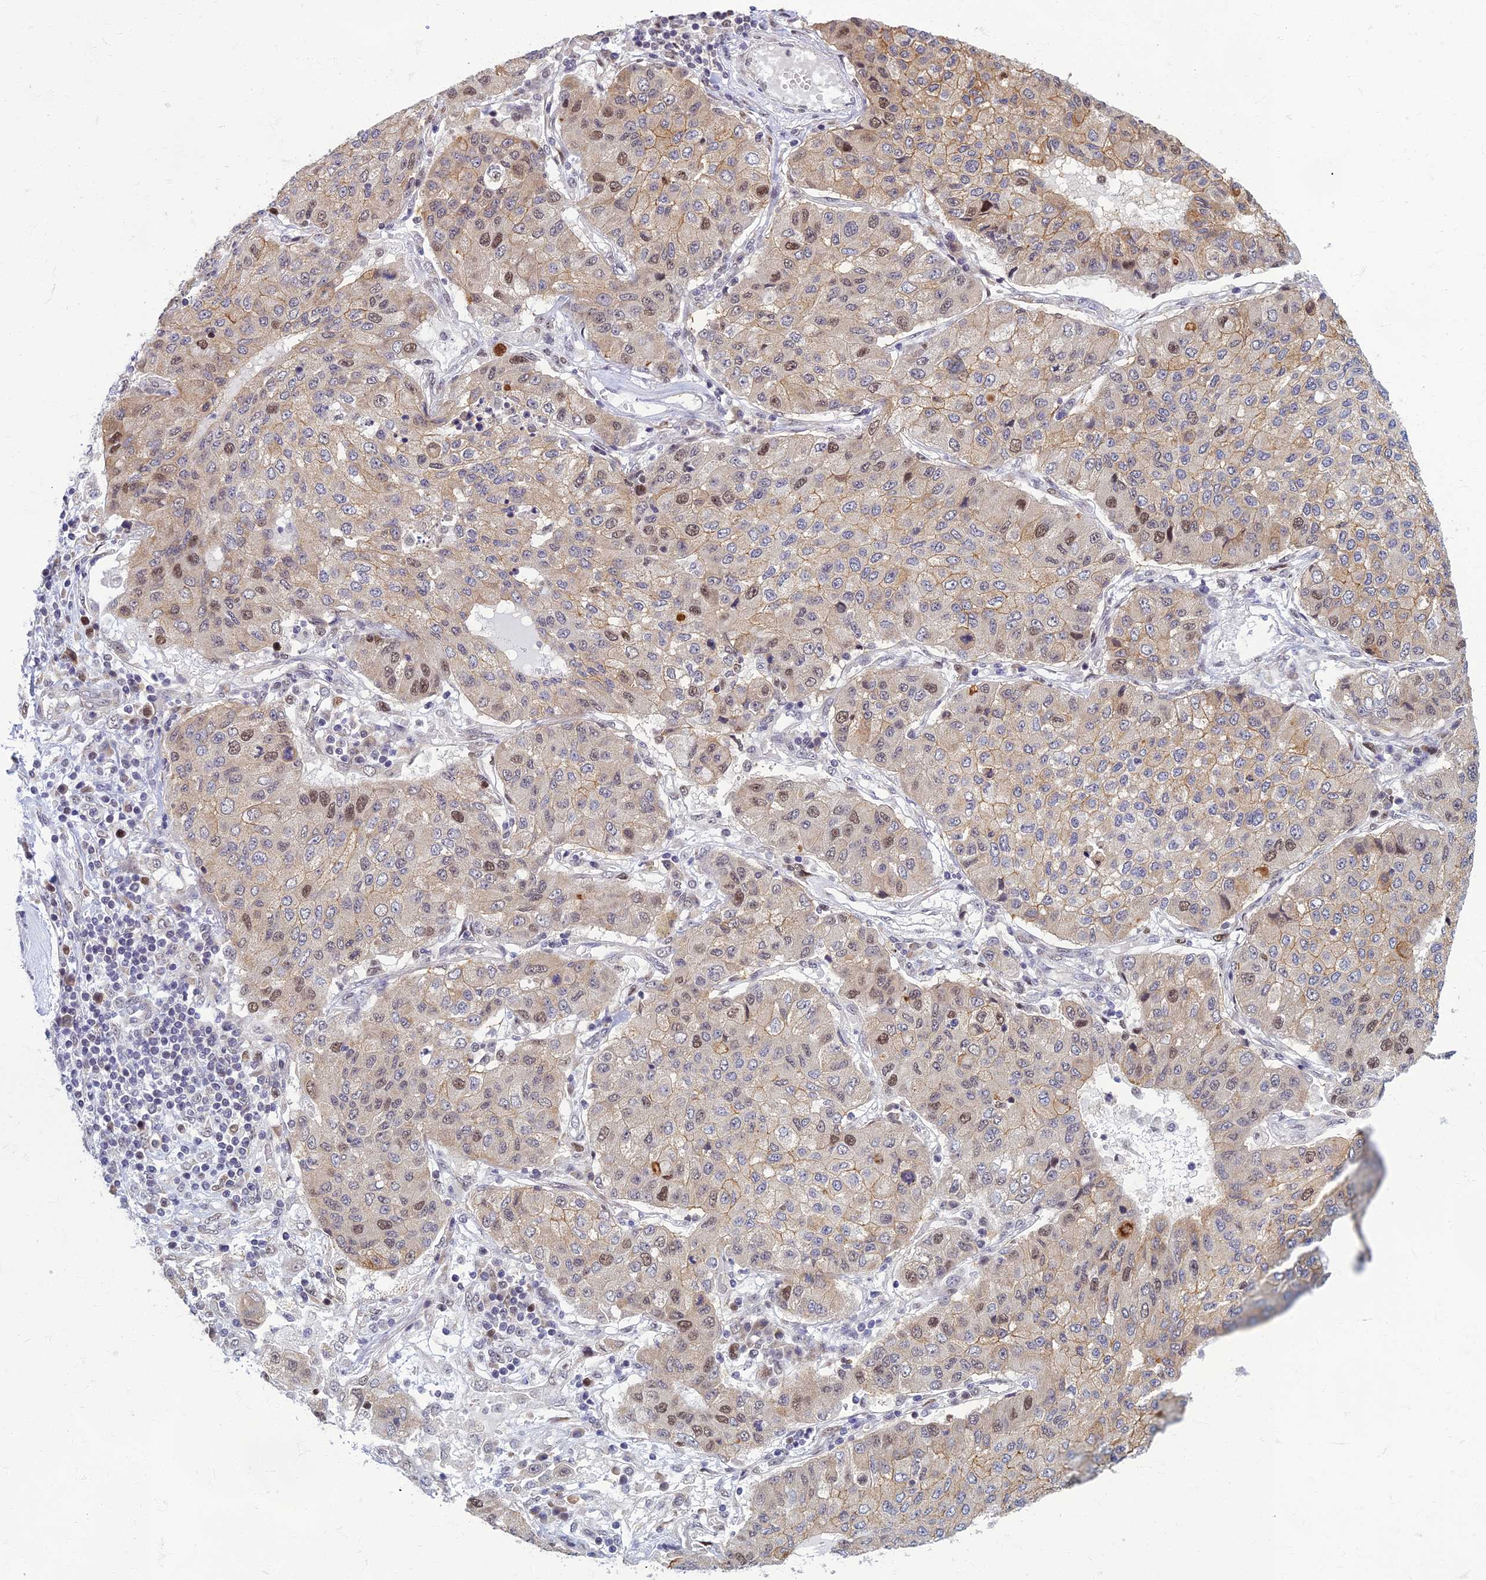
{"staining": {"intensity": "moderate", "quantity": "<25%", "location": "cytoplasmic/membranous,nuclear"}, "tissue": "lung cancer", "cell_type": "Tumor cells", "image_type": "cancer", "snomed": [{"axis": "morphology", "description": "Squamous cell carcinoma, NOS"}, {"axis": "topography", "description": "Lung"}], "caption": "Moderate cytoplasmic/membranous and nuclear staining is seen in about <25% of tumor cells in lung squamous cell carcinoma.", "gene": "EARS2", "patient": {"sex": "male", "age": 74}}